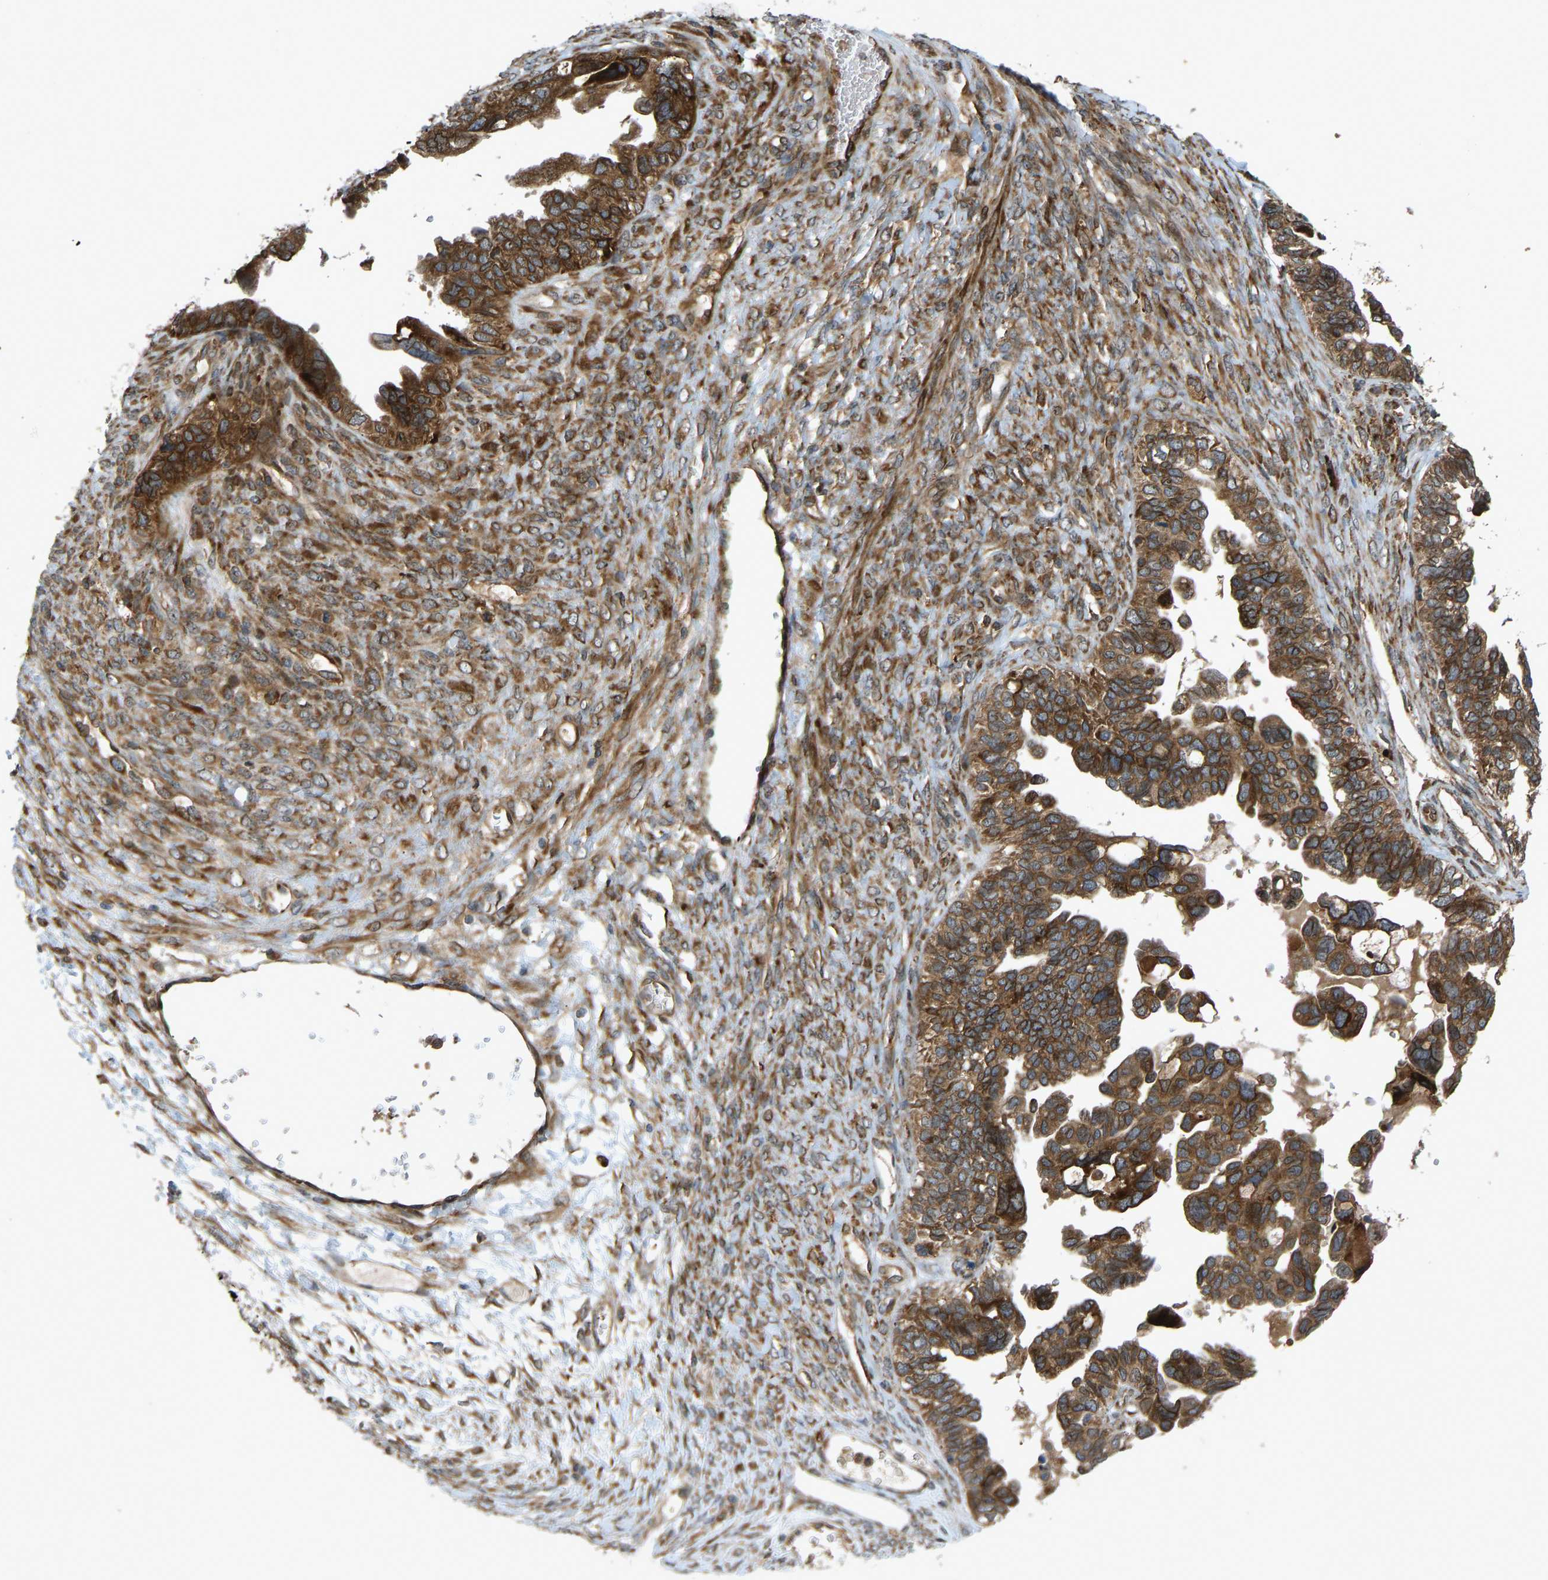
{"staining": {"intensity": "strong", "quantity": ">75%", "location": "cytoplasmic/membranous"}, "tissue": "ovarian cancer", "cell_type": "Tumor cells", "image_type": "cancer", "snomed": [{"axis": "morphology", "description": "Cystadenocarcinoma, serous, NOS"}, {"axis": "topography", "description": "Ovary"}], "caption": "Protein staining demonstrates strong cytoplasmic/membranous positivity in approximately >75% of tumor cells in ovarian cancer (serous cystadenocarcinoma). (DAB IHC with brightfield microscopy, high magnification).", "gene": "RPN2", "patient": {"sex": "female", "age": 79}}